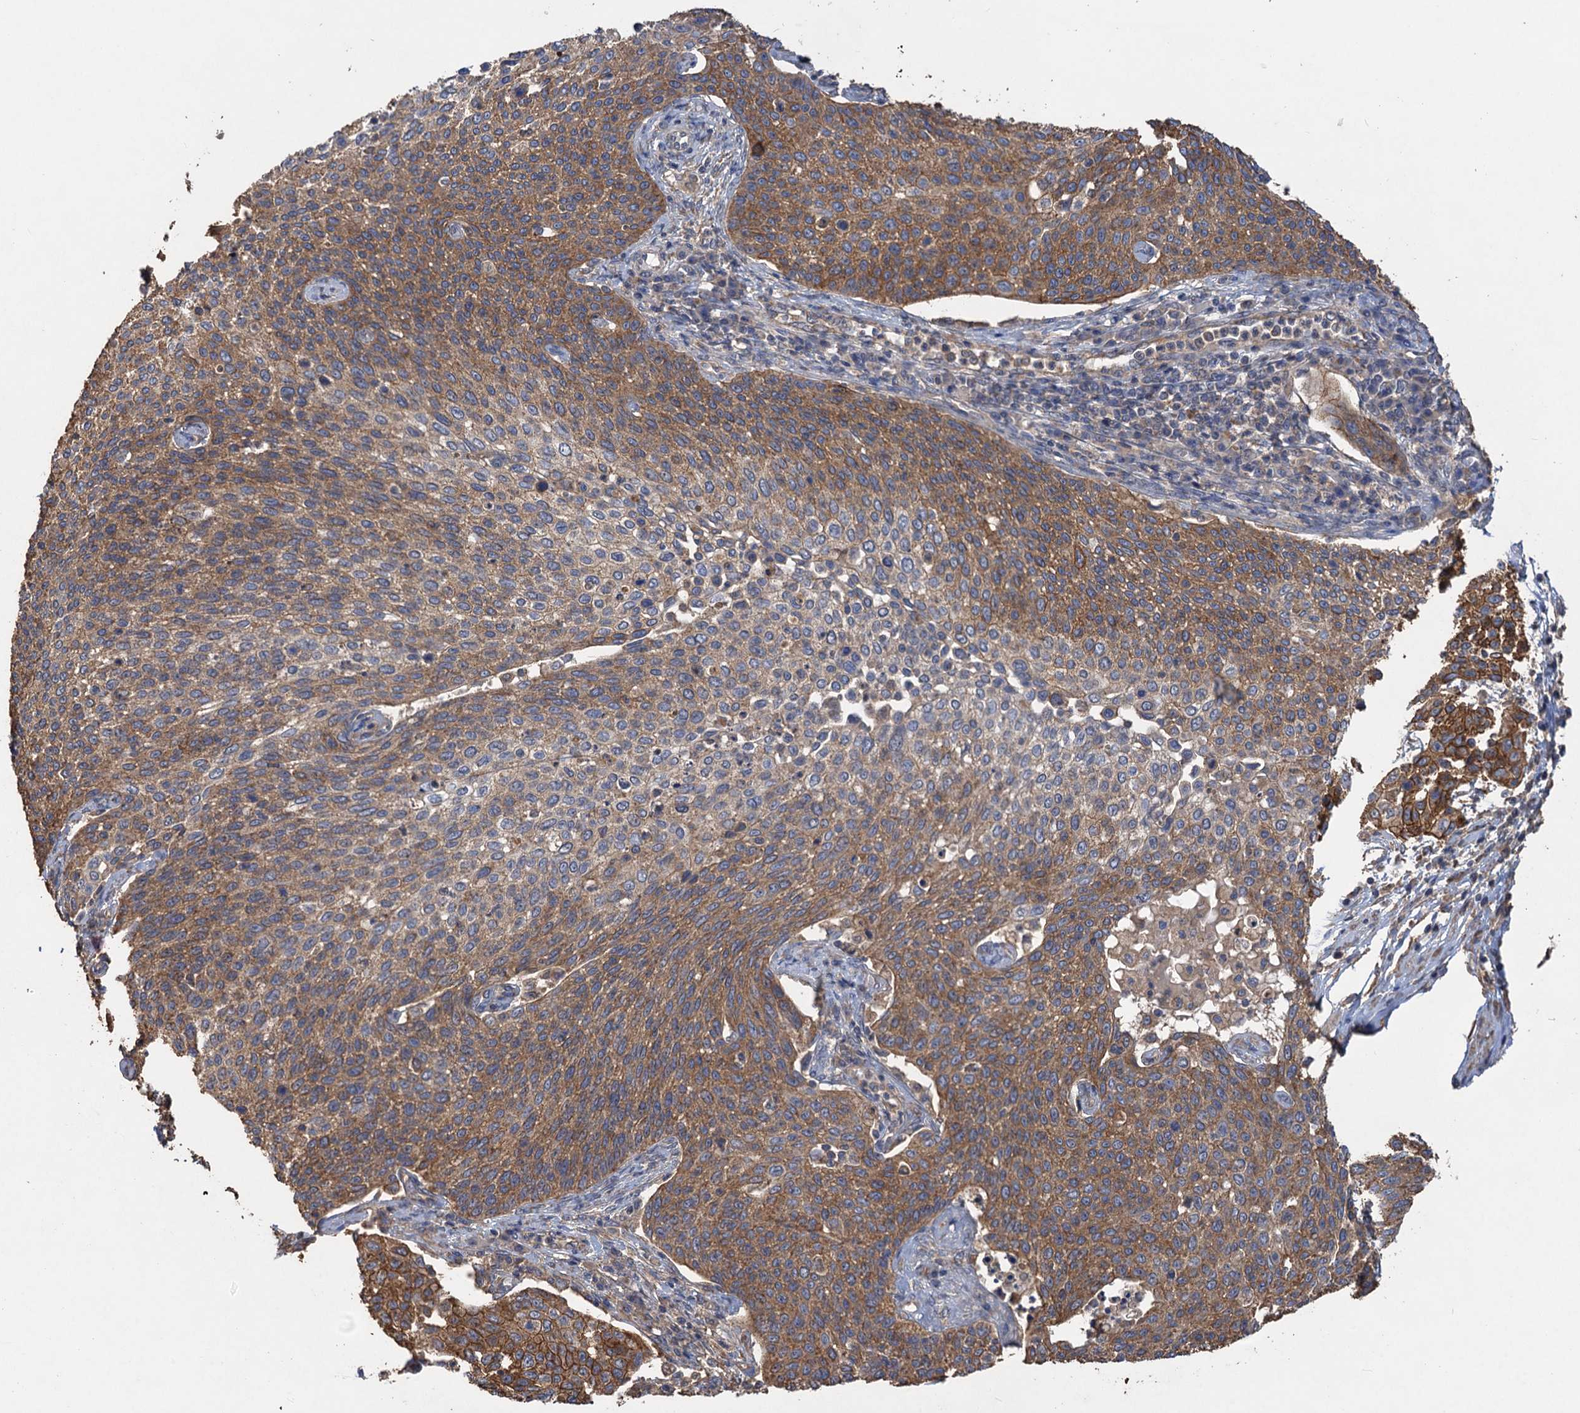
{"staining": {"intensity": "strong", "quantity": "25%-75%", "location": "cytoplasmic/membranous"}, "tissue": "cervical cancer", "cell_type": "Tumor cells", "image_type": "cancer", "snomed": [{"axis": "morphology", "description": "Squamous cell carcinoma, NOS"}, {"axis": "topography", "description": "Cervix"}], "caption": "Strong cytoplasmic/membranous protein positivity is appreciated in approximately 25%-75% of tumor cells in squamous cell carcinoma (cervical).", "gene": "SCUBE3", "patient": {"sex": "female", "age": 34}}